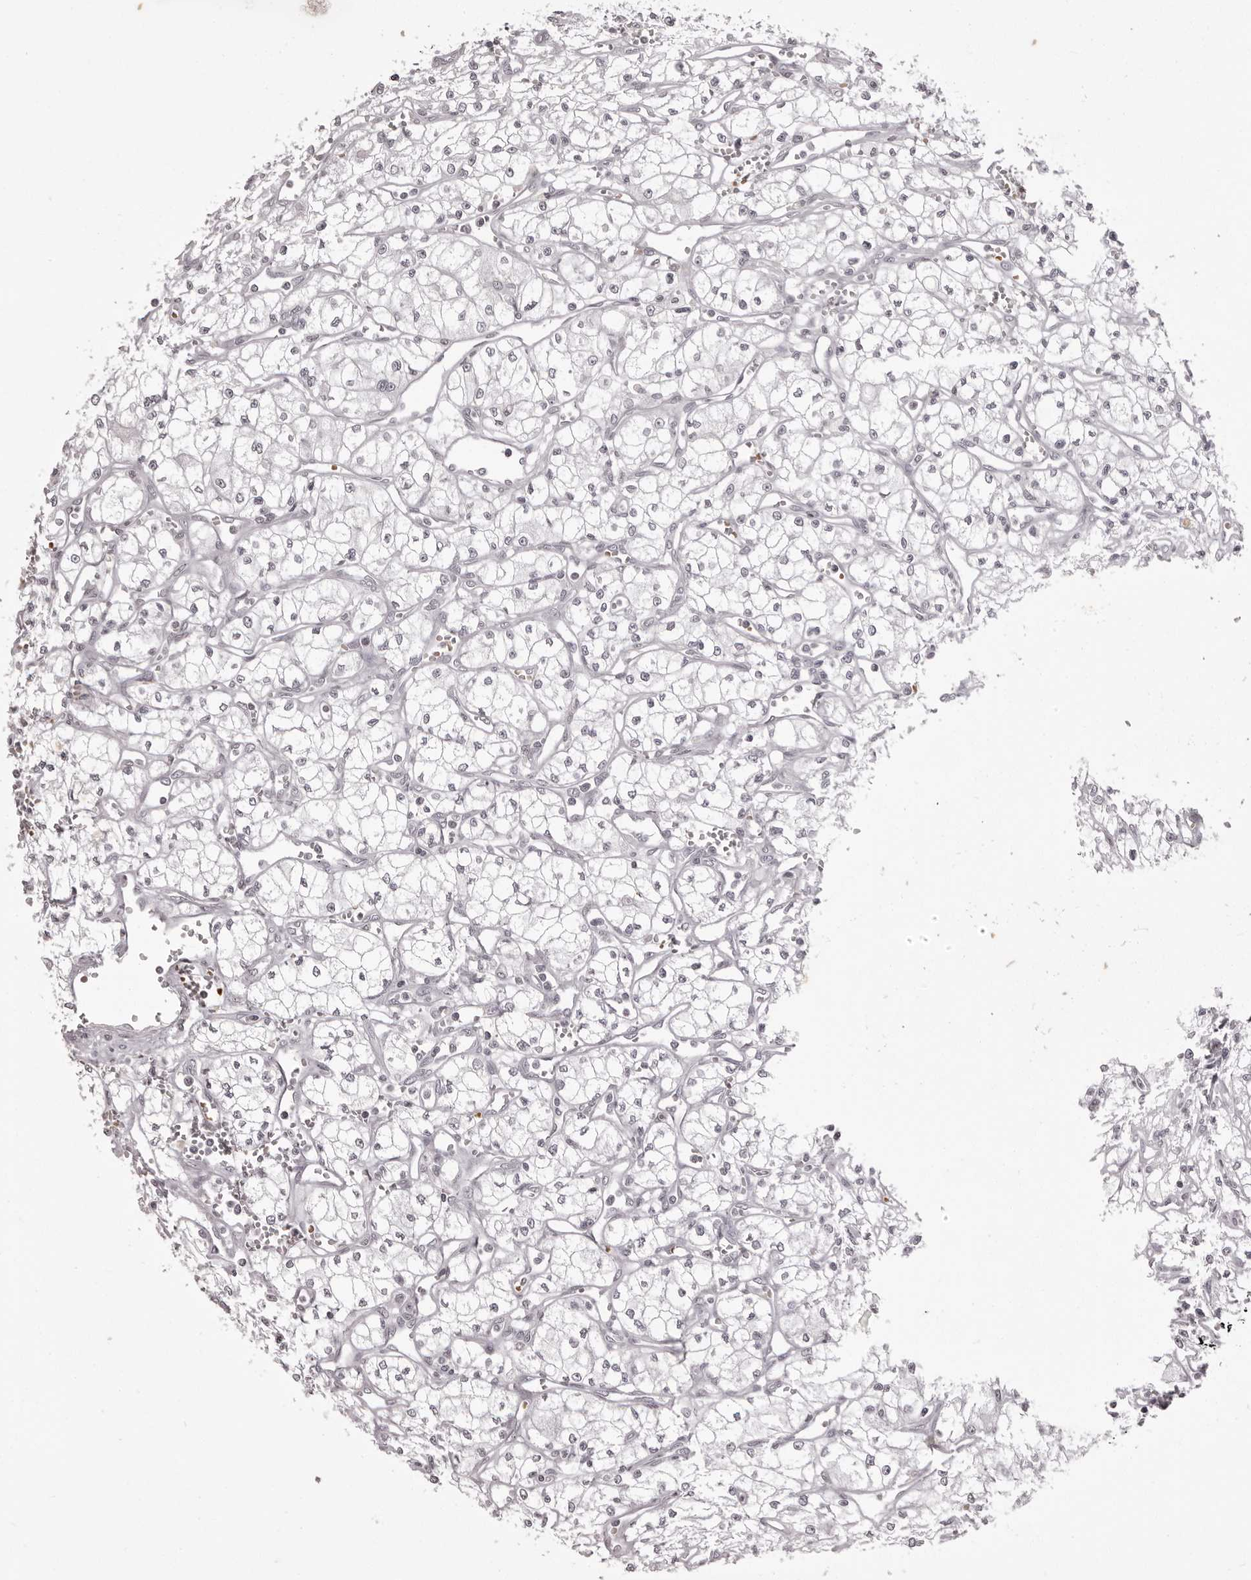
{"staining": {"intensity": "negative", "quantity": "none", "location": "none"}, "tissue": "renal cancer", "cell_type": "Tumor cells", "image_type": "cancer", "snomed": [{"axis": "morphology", "description": "Adenocarcinoma, NOS"}, {"axis": "topography", "description": "Kidney"}], "caption": "This is an IHC image of human renal cancer. There is no expression in tumor cells.", "gene": "C8orf74", "patient": {"sex": "male", "age": 59}}